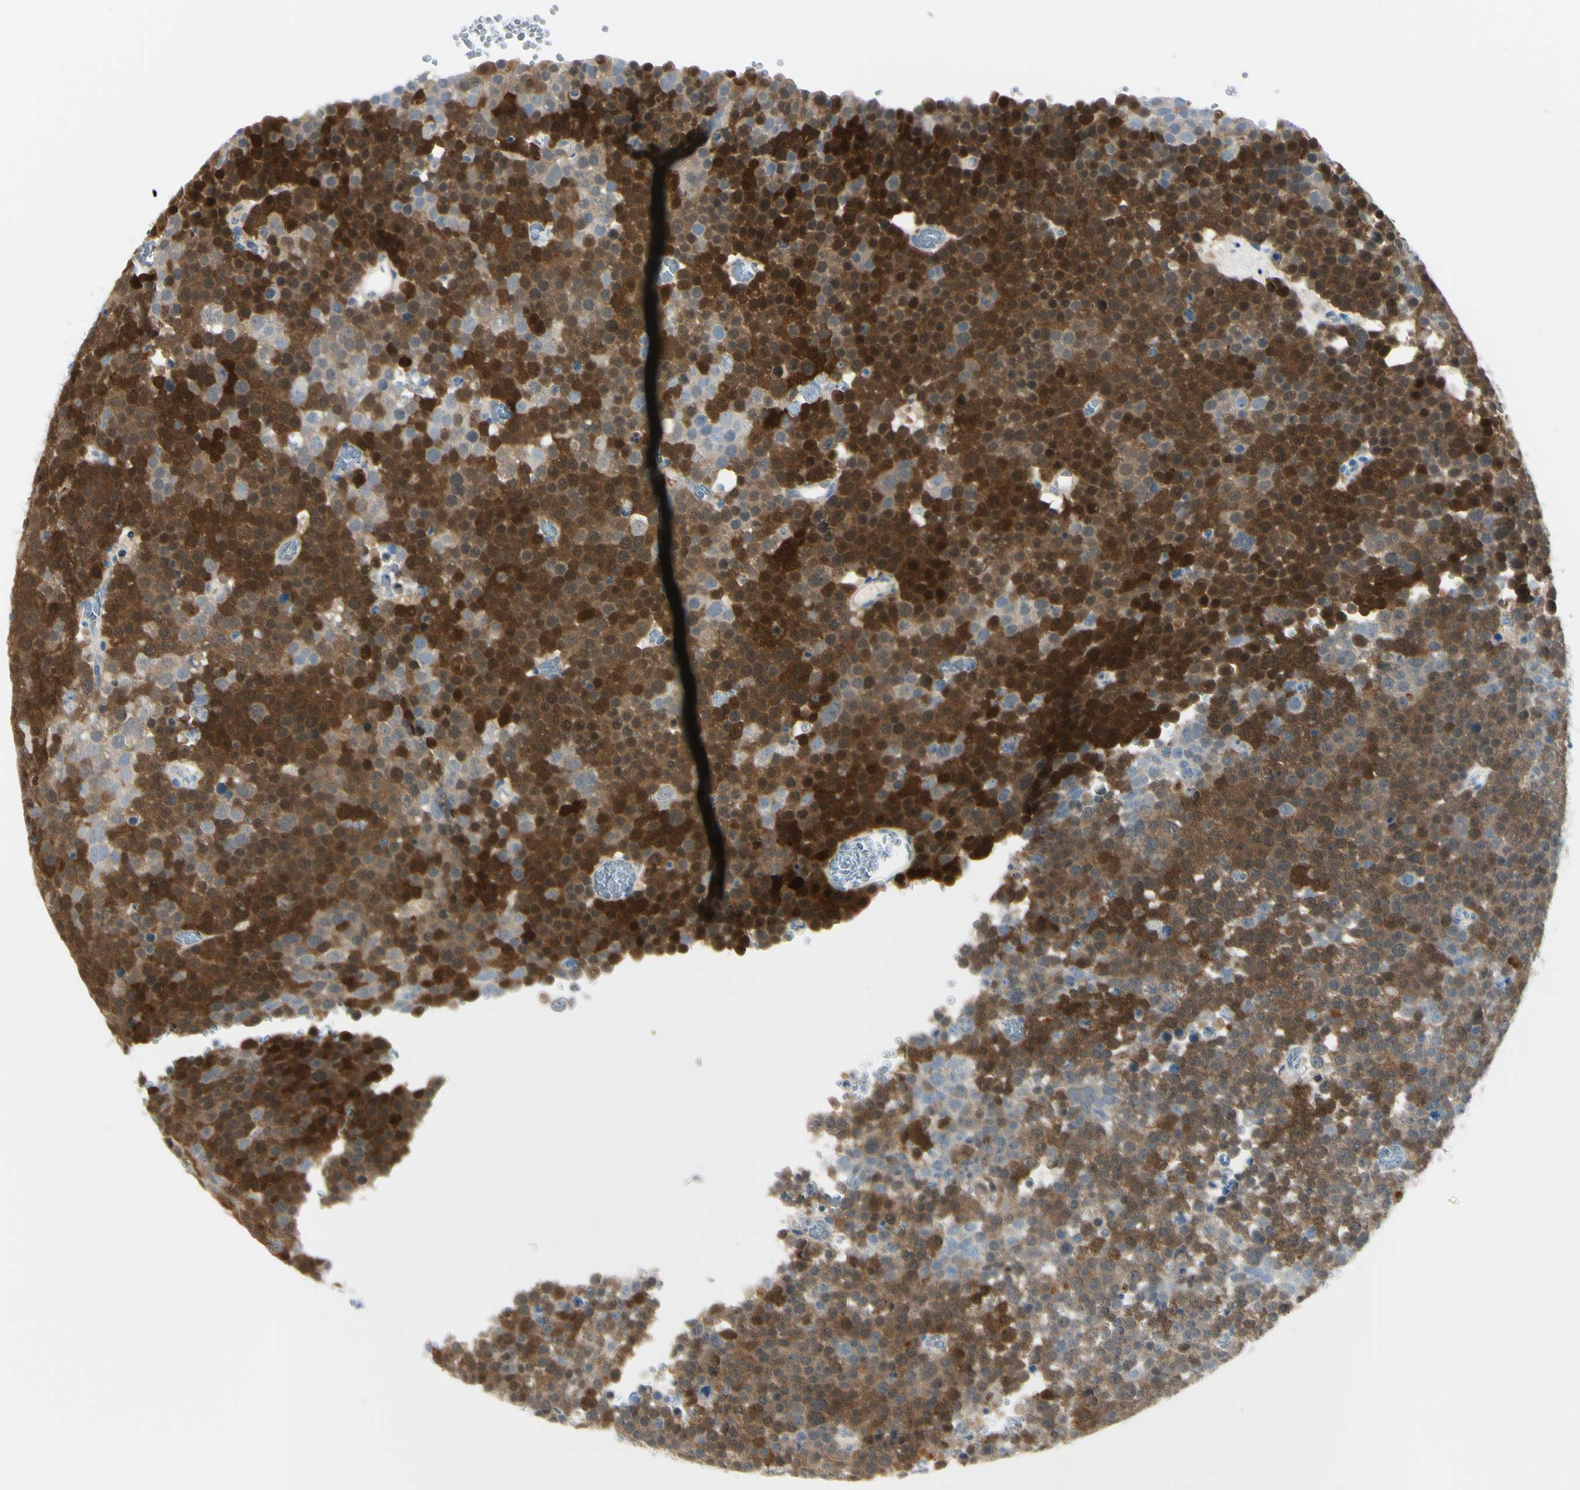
{"staining": {"intensity": "strong", "quantity": ">75%", "location": "cytoplasmic/membranous"}, "tissue": "testis cancer", "cell_type": "Tumor cells", "image_type": "cancer", "snomed": [{"axis": "morphology", "description": "Seminoma, NOS"}, {"axis": "topography", "description": "Testis"}], "caption": "Immunohistochemistry (IHC) photomicrograph of neoplastic tissue: human testis seminoma stained using IHC exhibits high levels of strong protein expression localized specifically in the cytoplasmic/membranous of tumor cells, appearing as a cytoplasmic/membranous brown color.", "gene": "ASB9", "patient": {"sex": "male", "age": 71}}